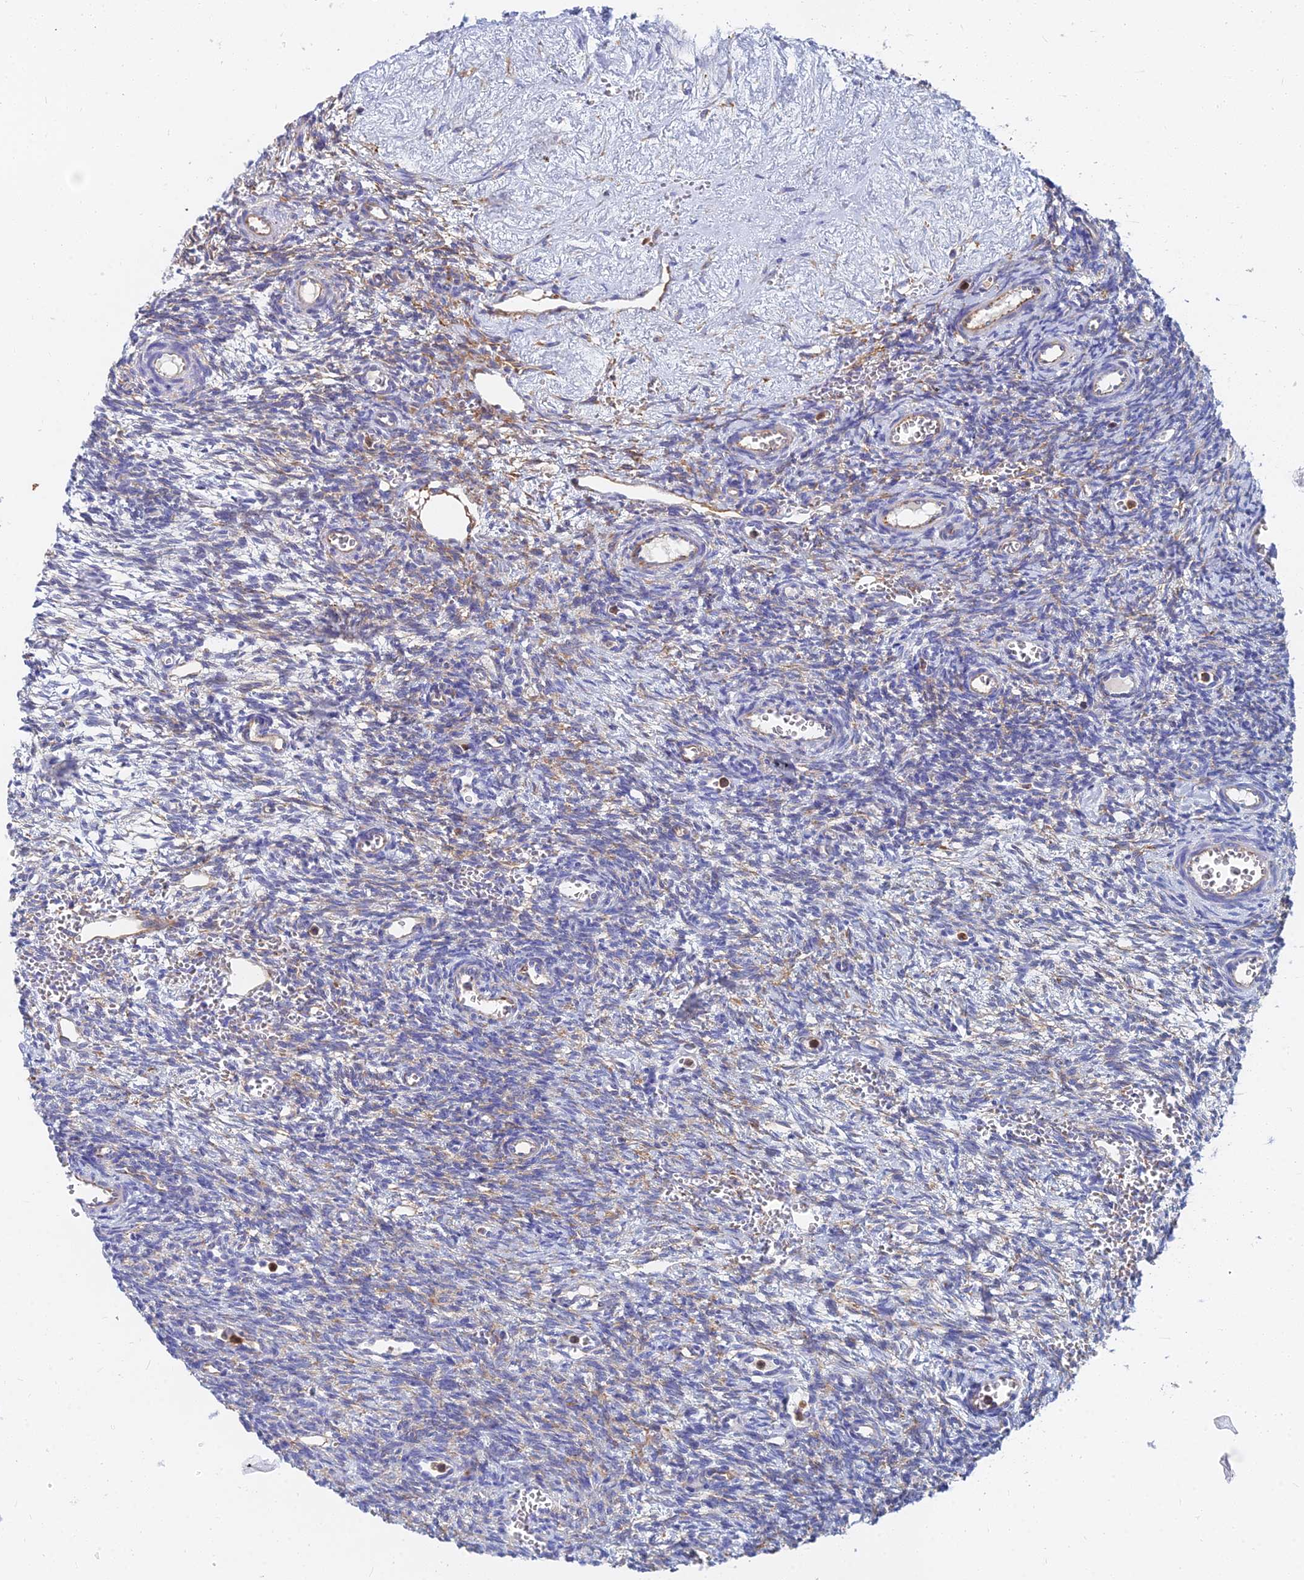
{"staining": {"intensity": "weak", "quantity": "25%-75%", "location": "cytoplasmic/membranous"}, "tissue": "ovary", "cell_type": "Ovarian stroma cells", "image_type": "normal", "snomed": [{"axis": "morphology", "description": "Normal tissue, NOS"}, {"axis": "topography", "description": "Ovary"}], "caption": "Immunohistochemistry (IHC) micrograph of benign human ovary stained for a protein (brown), which reveals low levels of weak cytoplasmic/membranous staining in about 25%-75% of ovarian stroma cells.", "gene": "FFAR3", "patient": {"sex": "female", "age": 39}}